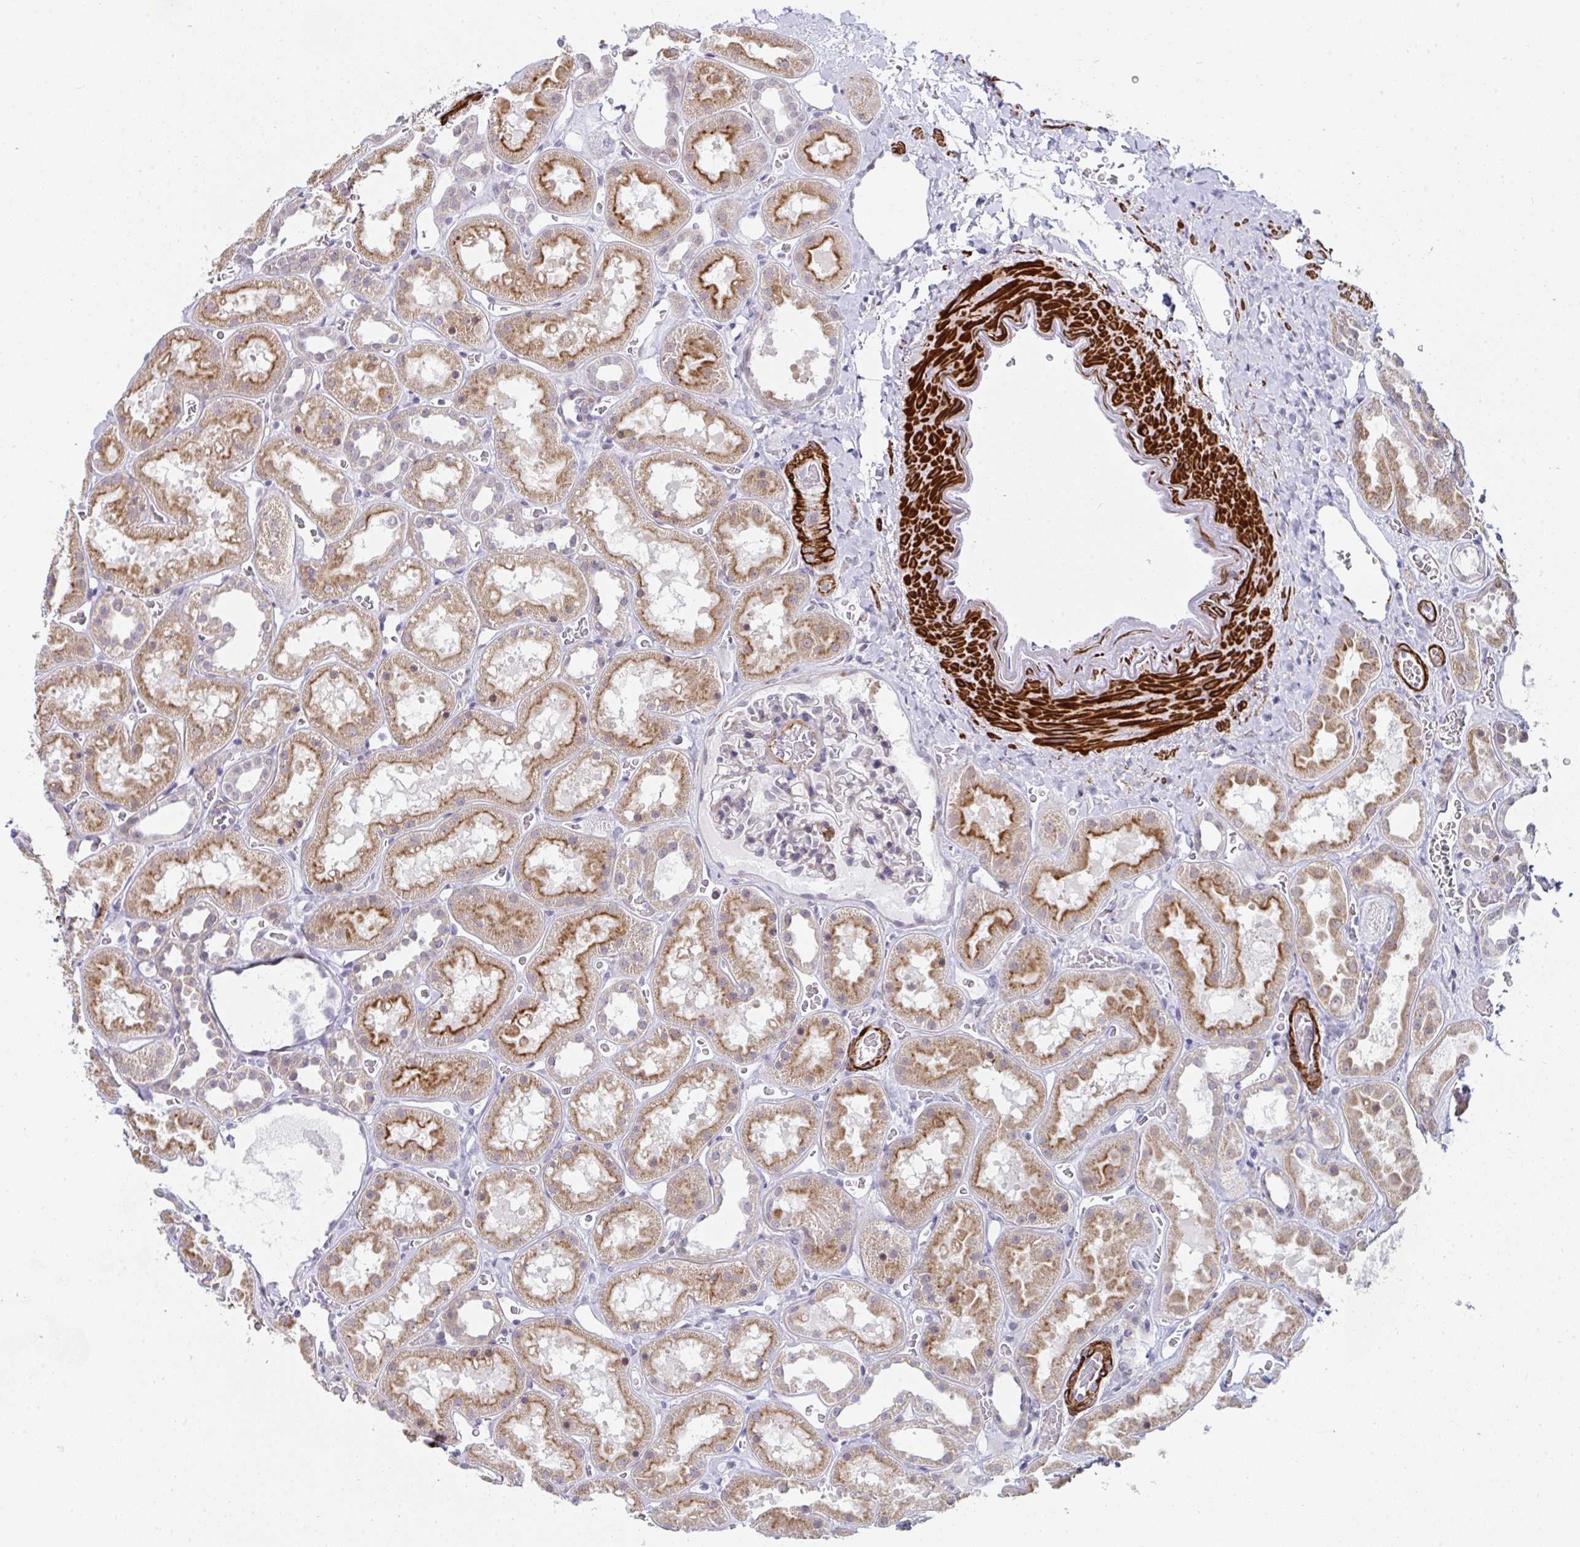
{"staining": {"intensity": "weak", "quantity": "<25%", "location": "cytoplasmic/membranous"}, "tissue": "kidney", "cell_type": "Cells in glomeruli", "image_type": "normal", "snomed": [{"axis": "morphology", "description": "Normal tissue, NOS"}, {"axis": "topography", "description": "Kidney"}], "caption": "This is a photomicrograph of IHC staining of unremarkable kidney, which shows no staining in cells in glomeruli. (Immunohistochemistry, brightfield microscopy, high magnification).", "gene": "GINS2", "patient": {"sex": "female", "age": 41}}